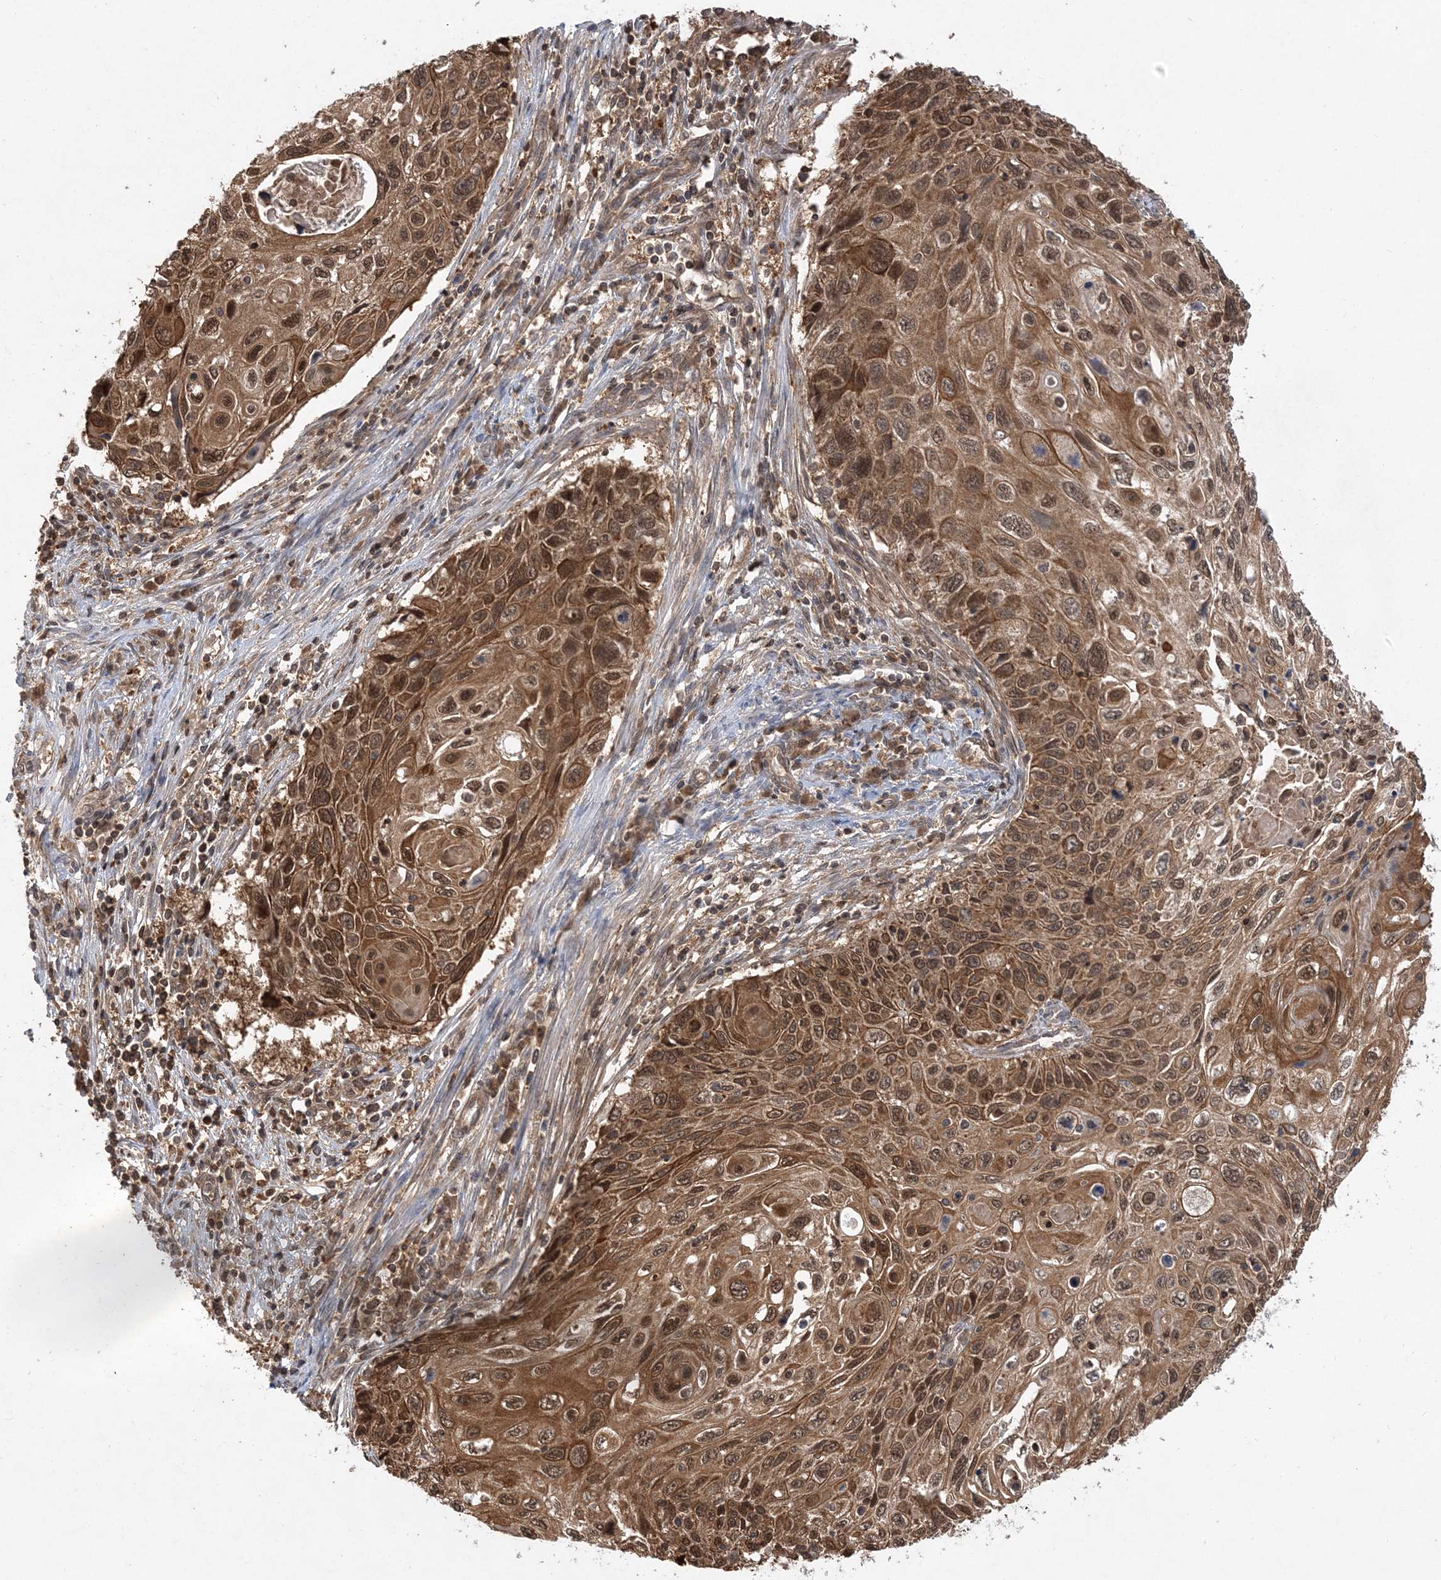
{"staining": {"intensity": "moderate", "quantity": ">75%", "location": "cytoplasmic/membranous,nuclear"}, "tissue": "cervical cancer", "cell_type": "Tumor cells", "image_type": "cancer", "snomed": [{"axis": "morphology", "description": "Squamous cell carcinoma, NOS"}, {"axis": "topography", "description": "Cervix"}], "caption": "Moderate cytoplasmic/membranous and nuclear staining is present in approximately >75% of tumor cells in cervical cancer. The staining was performed using DAB (3,3'-diaminobenzidine) to visualize the protein expression in brown, while the nuclei were stained in blue with hematoxylin (Magnification: 20x).", "gene": "ACYP1", "patient": {"sex": "female", "age": 70}}